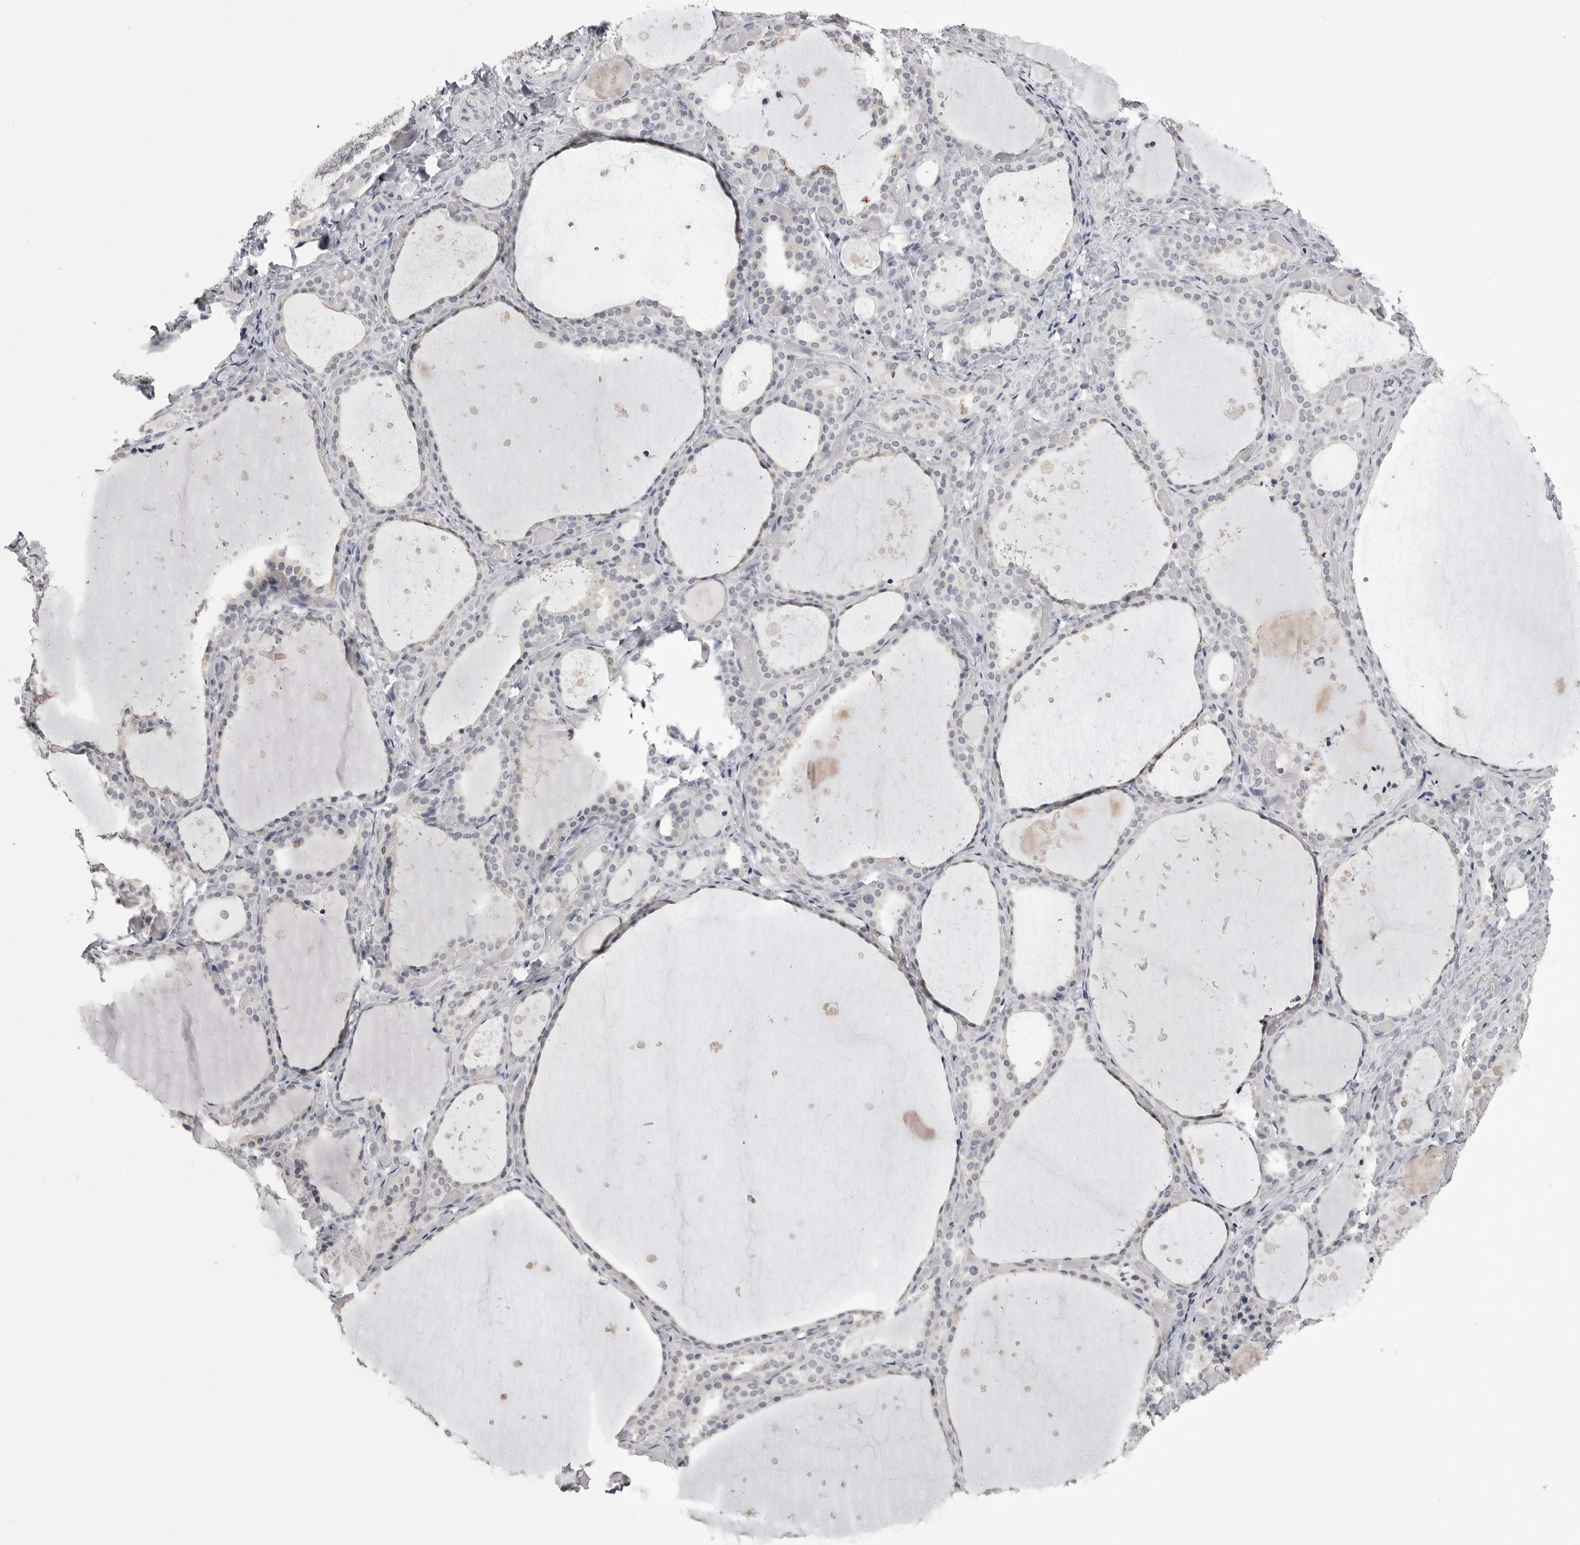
{"staining": {"intensity": "negative", "quantity": "none", "location": "none"}, "tissue": "thyroid gland", "cell_type": "Glandular cells", "image_type": "normal", "snomed": [{"axis": "morphology", "description": "Normal tissue, NOS"}, {"axis": "topography", "description": "Thyroid gland"}], "caption": "Protein analysis of unremarkable thyroid gland reveals no significant positivity in glandular cells.", "gene": "GPN2", "patient": {"sex": "female", "age": 44}}